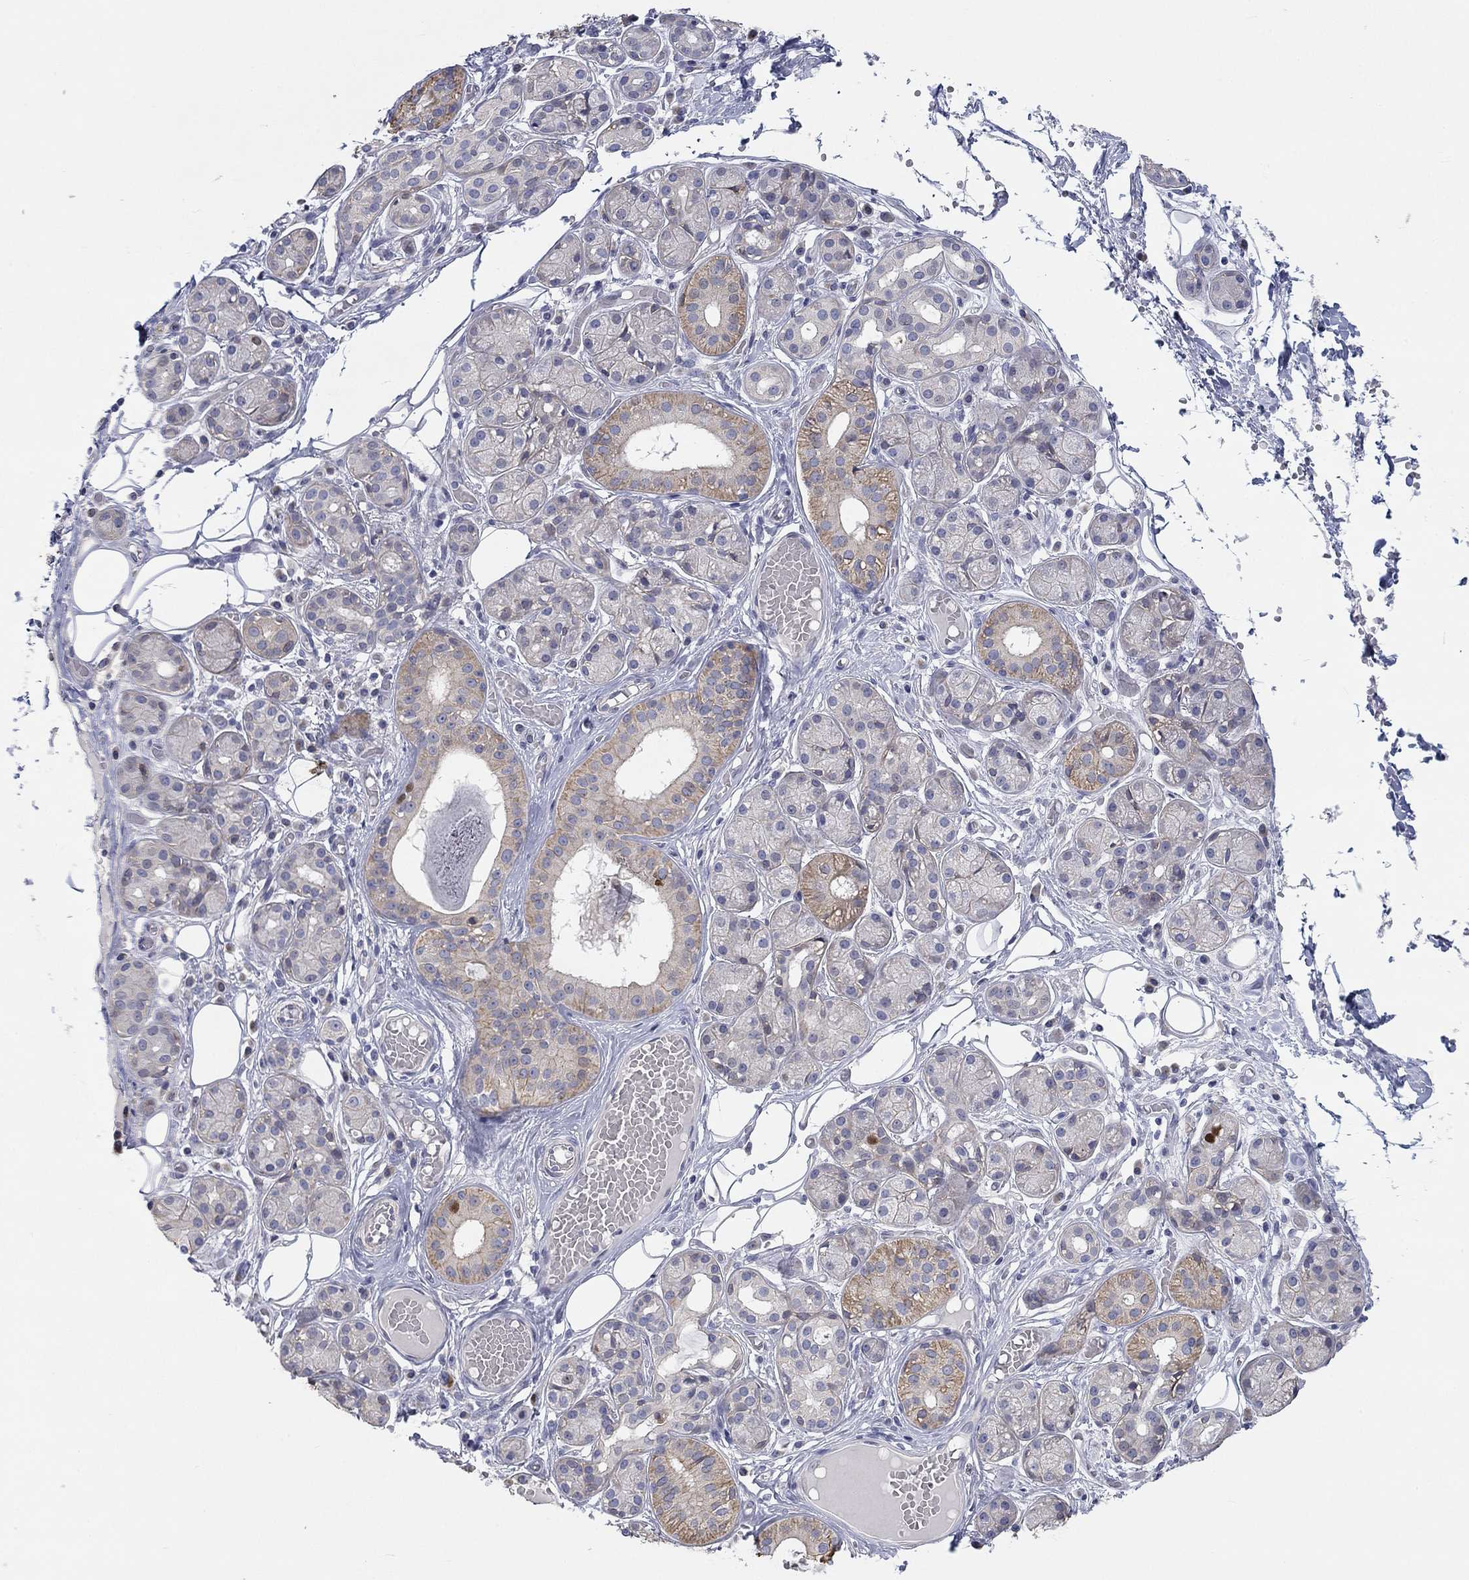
{"staining": {"intensity": "weak", "quantity": "<25%", "location": "cytoplasmic/membranous"}, "tissue": "salivary gland", "cell_type": "Glandular cells", "image_type": "normal", "snomed": [{"axis": "morphology", "description": "Normal tissue, NOS"}, {"axis": "topography", "description": "Salivary gland"}, {"axis": "topography", "description": "Peripheral nerve tissue"}], "caption": "Immunohistochemical staining of unremarkable salivary gland displays no significant staining in glandular cells.", "gene": "PRC1", "patient": {"sex": "male", "age": 71}}